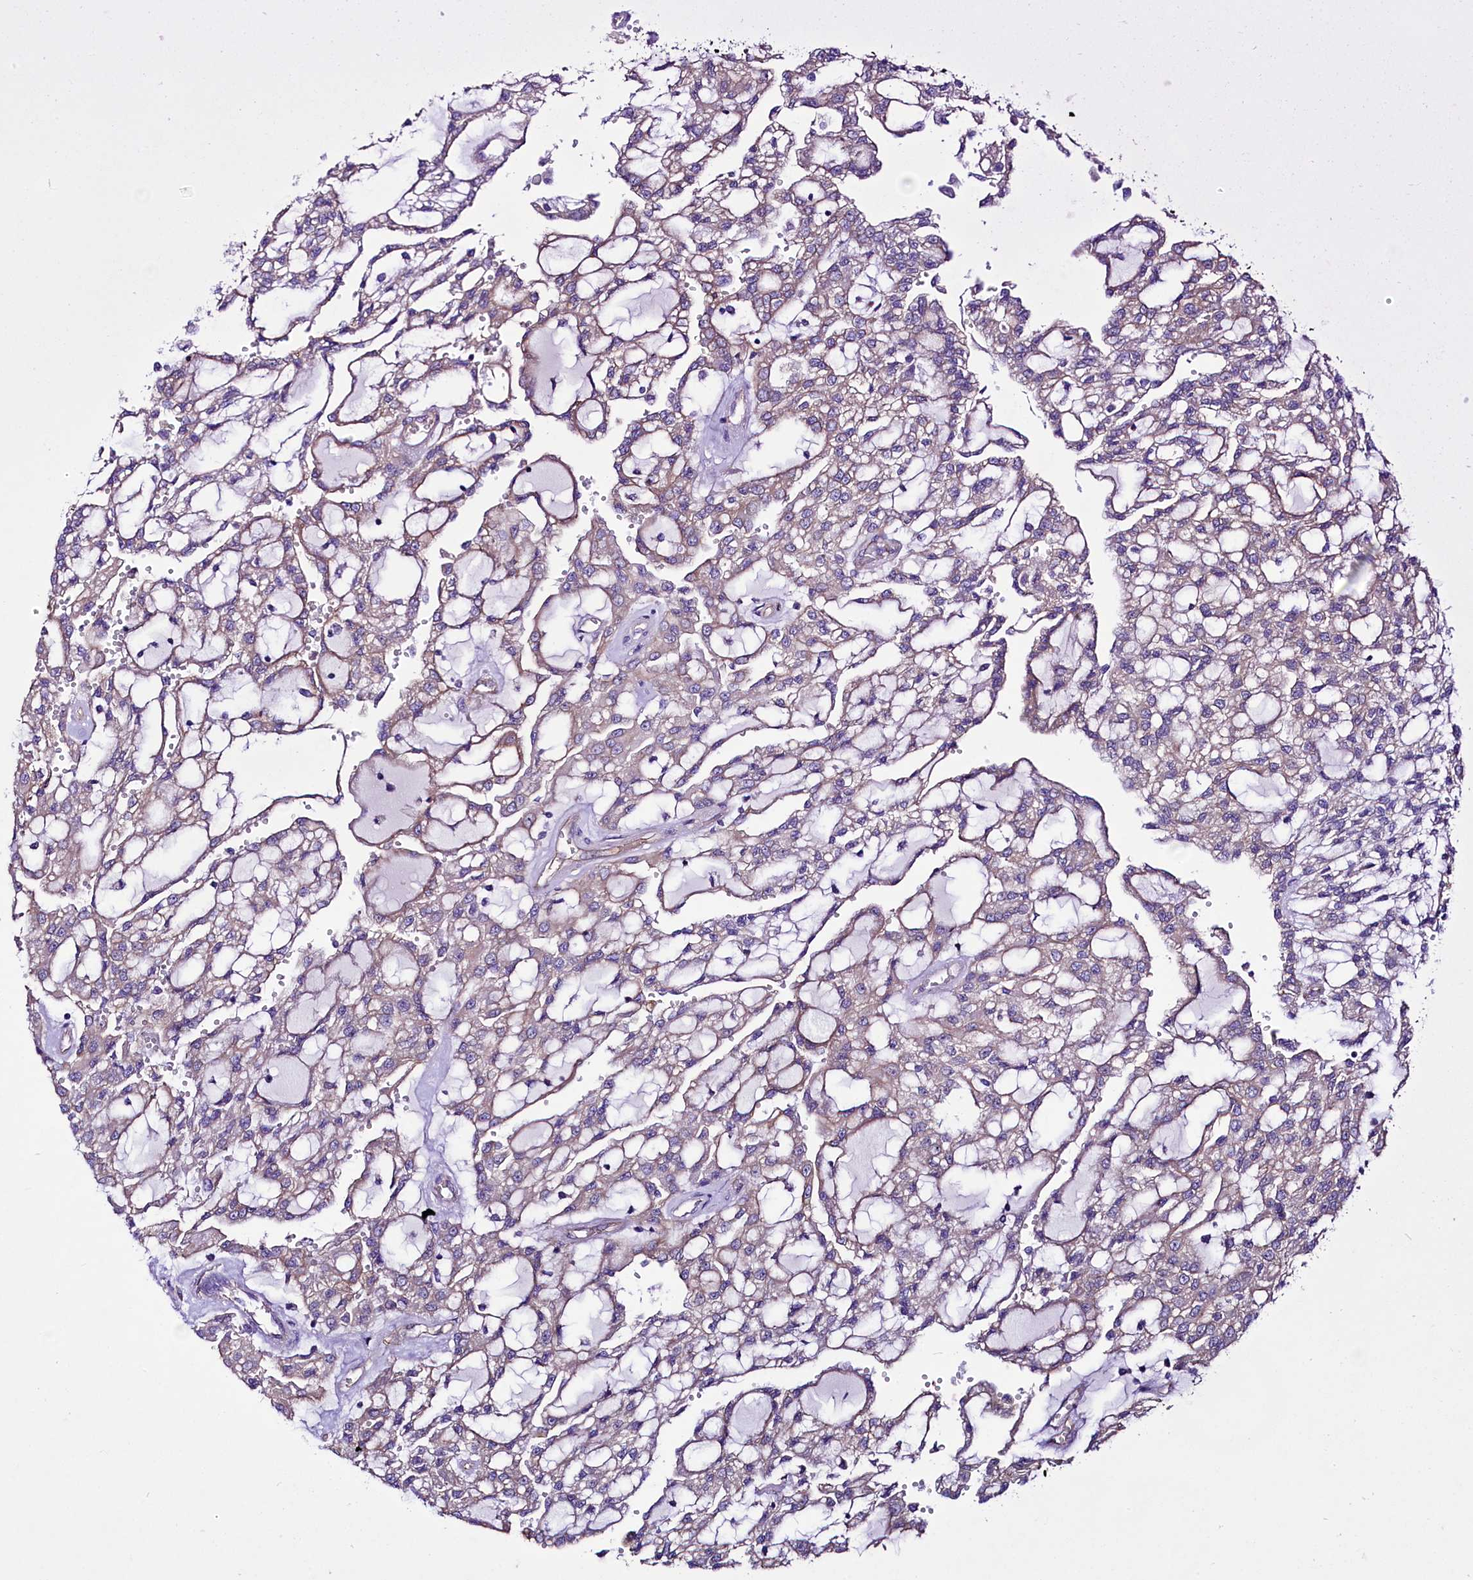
{"staining": {"intensity": "weak", "quantity": "25%-75%", "location": "cytoplasmic/membranous"}, "tissue": "renal cancer", "cell_type": "Tumor cells", "image_type": "cancer", "snomed": [{"axis": "morphology", "description": "Adenocarcinoma, NOS"}, {"axis": "topography", "description": "Kidney"}], "caption": "IHC of renal cancer (adenocarcinoma) exhibits low levels of weak cytoplasmic/membranous staining in approximately 25%-75% of tumor cells.", "gene": "SLF1", "patient": {"sex": "male", "age": 63}}